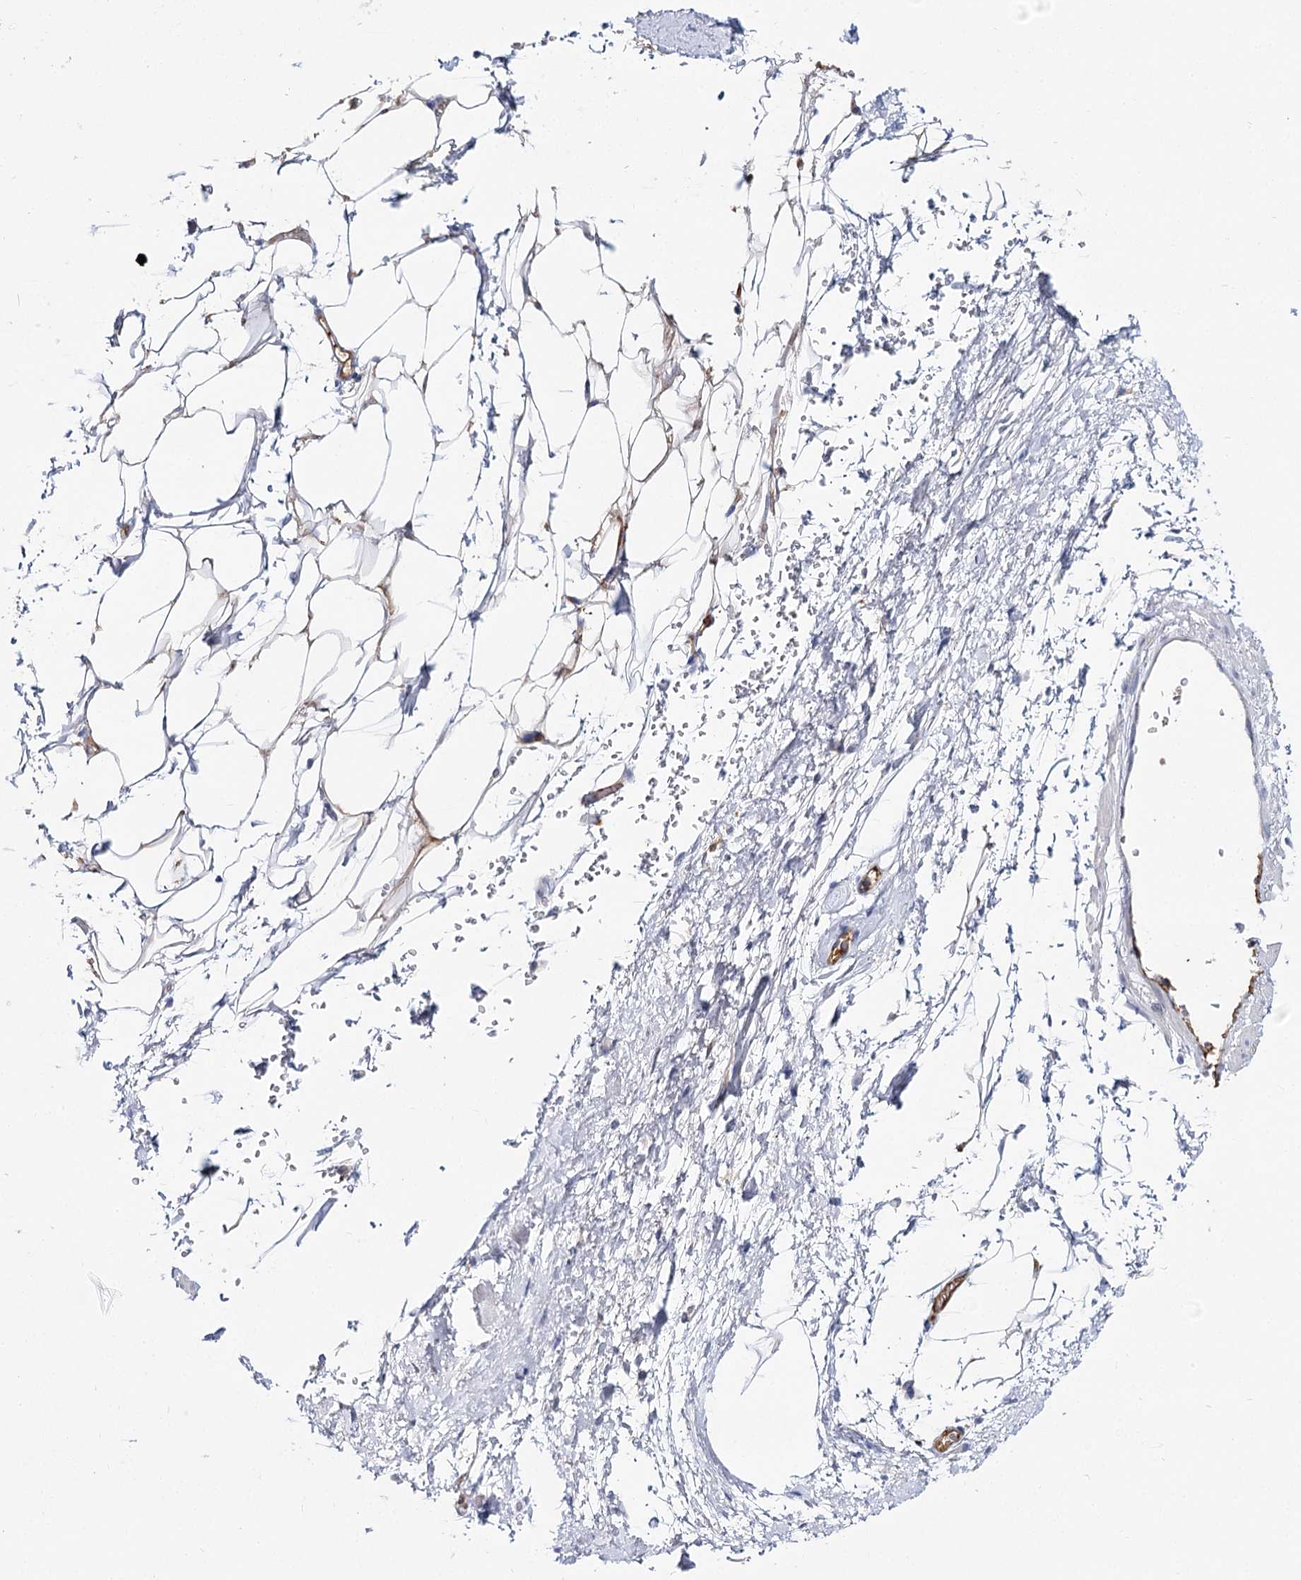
{"staining": {"intensity": "negative", "quantity": "none", "location": "none"}, "tissue": "adipose tissue", "cell_type": "Adipocytes", "image_type": "normal", "snomed": [{"axis": "morphology", "description": "Normal tissue, NOS"}, {"axis": "morphology", "description": "Adenocarcinoma, Low grade"}, {"axis": "topography", "description": "Prostate"}, {"axis": "topography", "description": "Peripheral nerve tissue"}], "caption": "DAB immunohistochemical staining of benign adipose tissue demonstrates no significant positivity in adipocytes.", "gene": "UGP2", "patient": {"sex": "male", "age": 63}}